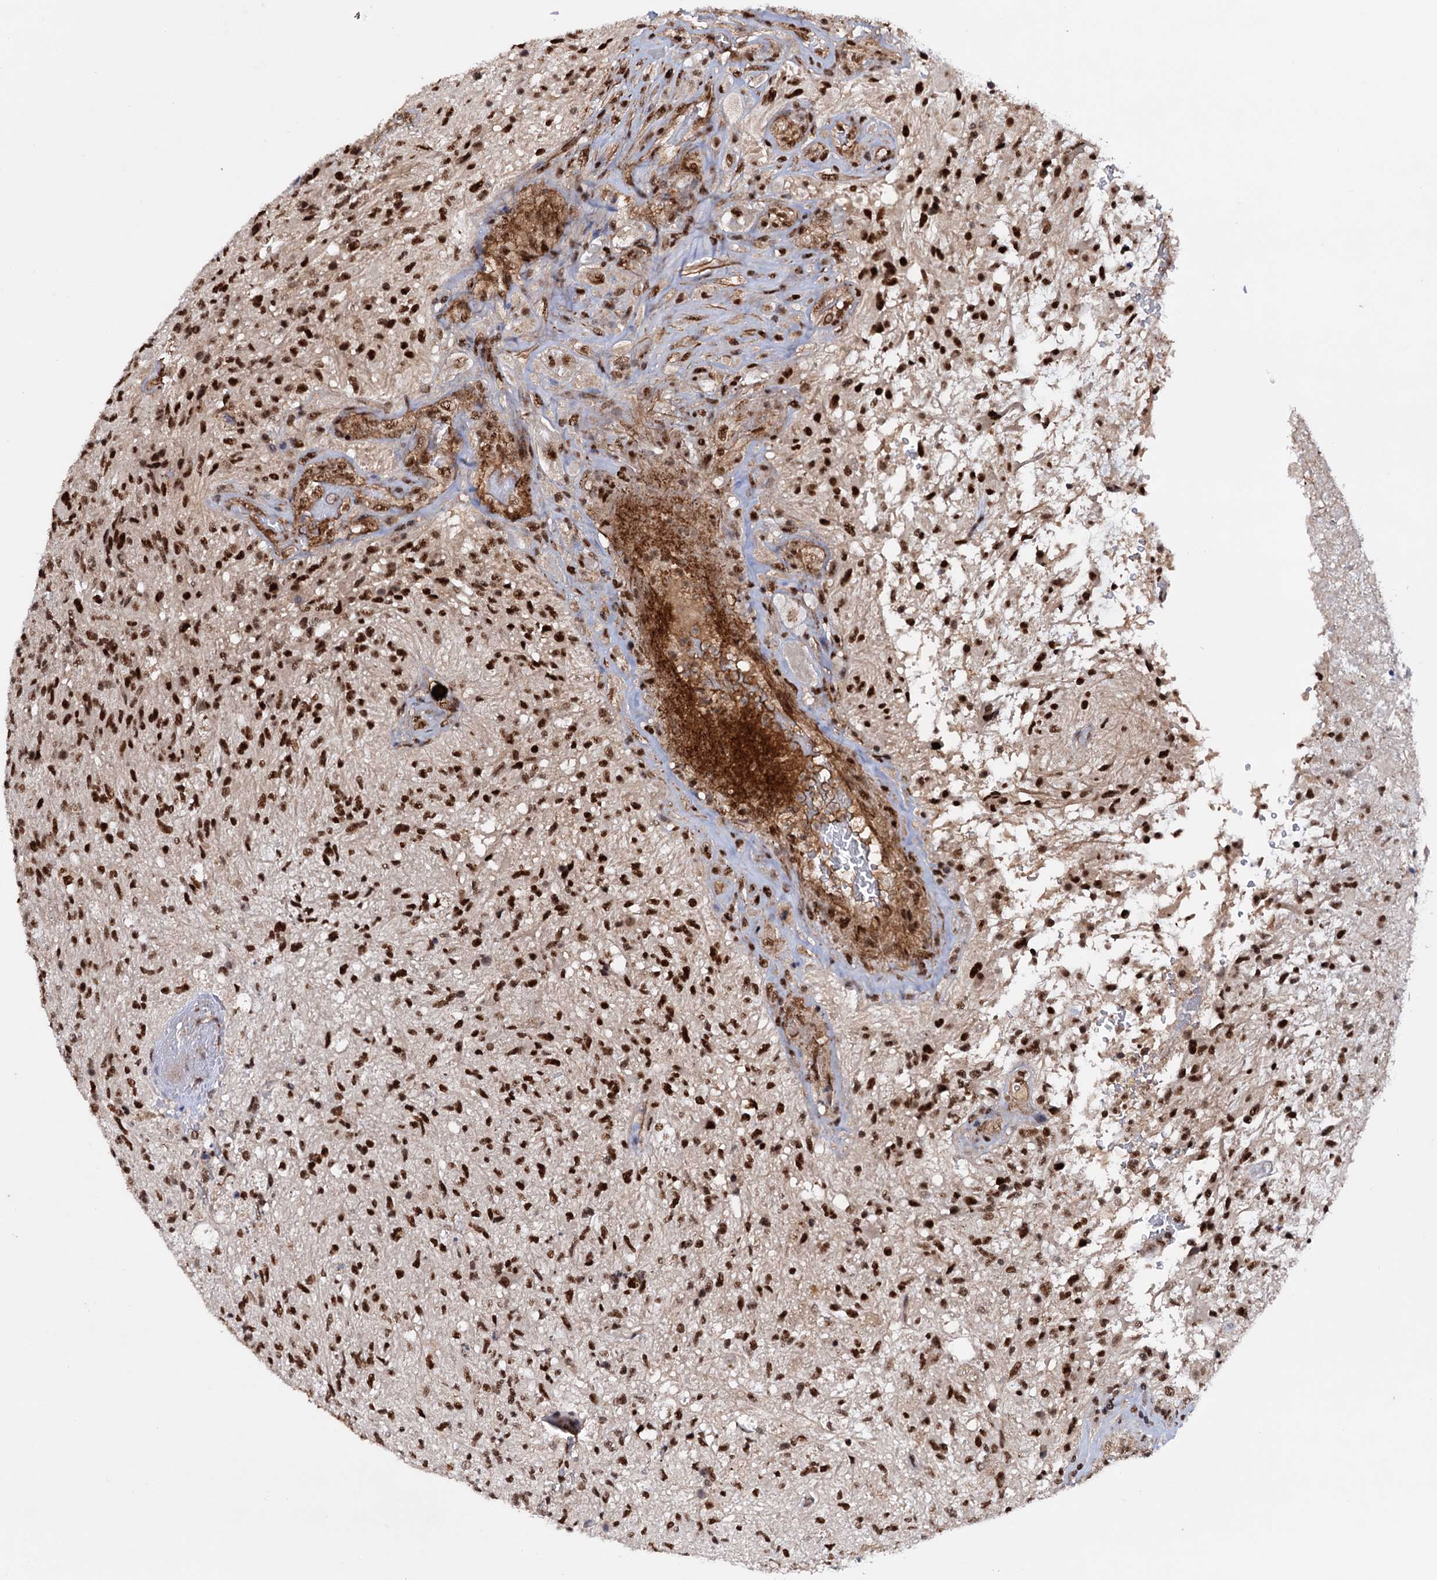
{"staining": {"intensity": "strong", "quantity": ">75%", "location": "nuclear"}, "tissue": "glioma", "cell_type": "Tumor cells", "image_type": "cancer", "snomed": [{"axis": "morphology", "description": "Glioma, malignant, High grade"}, {"axis": "topography", "description": "Brain"}], "caption": "About >75% of tumor cells in human malignant glioma (high-grade) display strong nuclear protein staining as visualized by brown immunohistochemical staining.", "gene": "TBC1D12", "patient": {"sex": "male", "age": 56}}